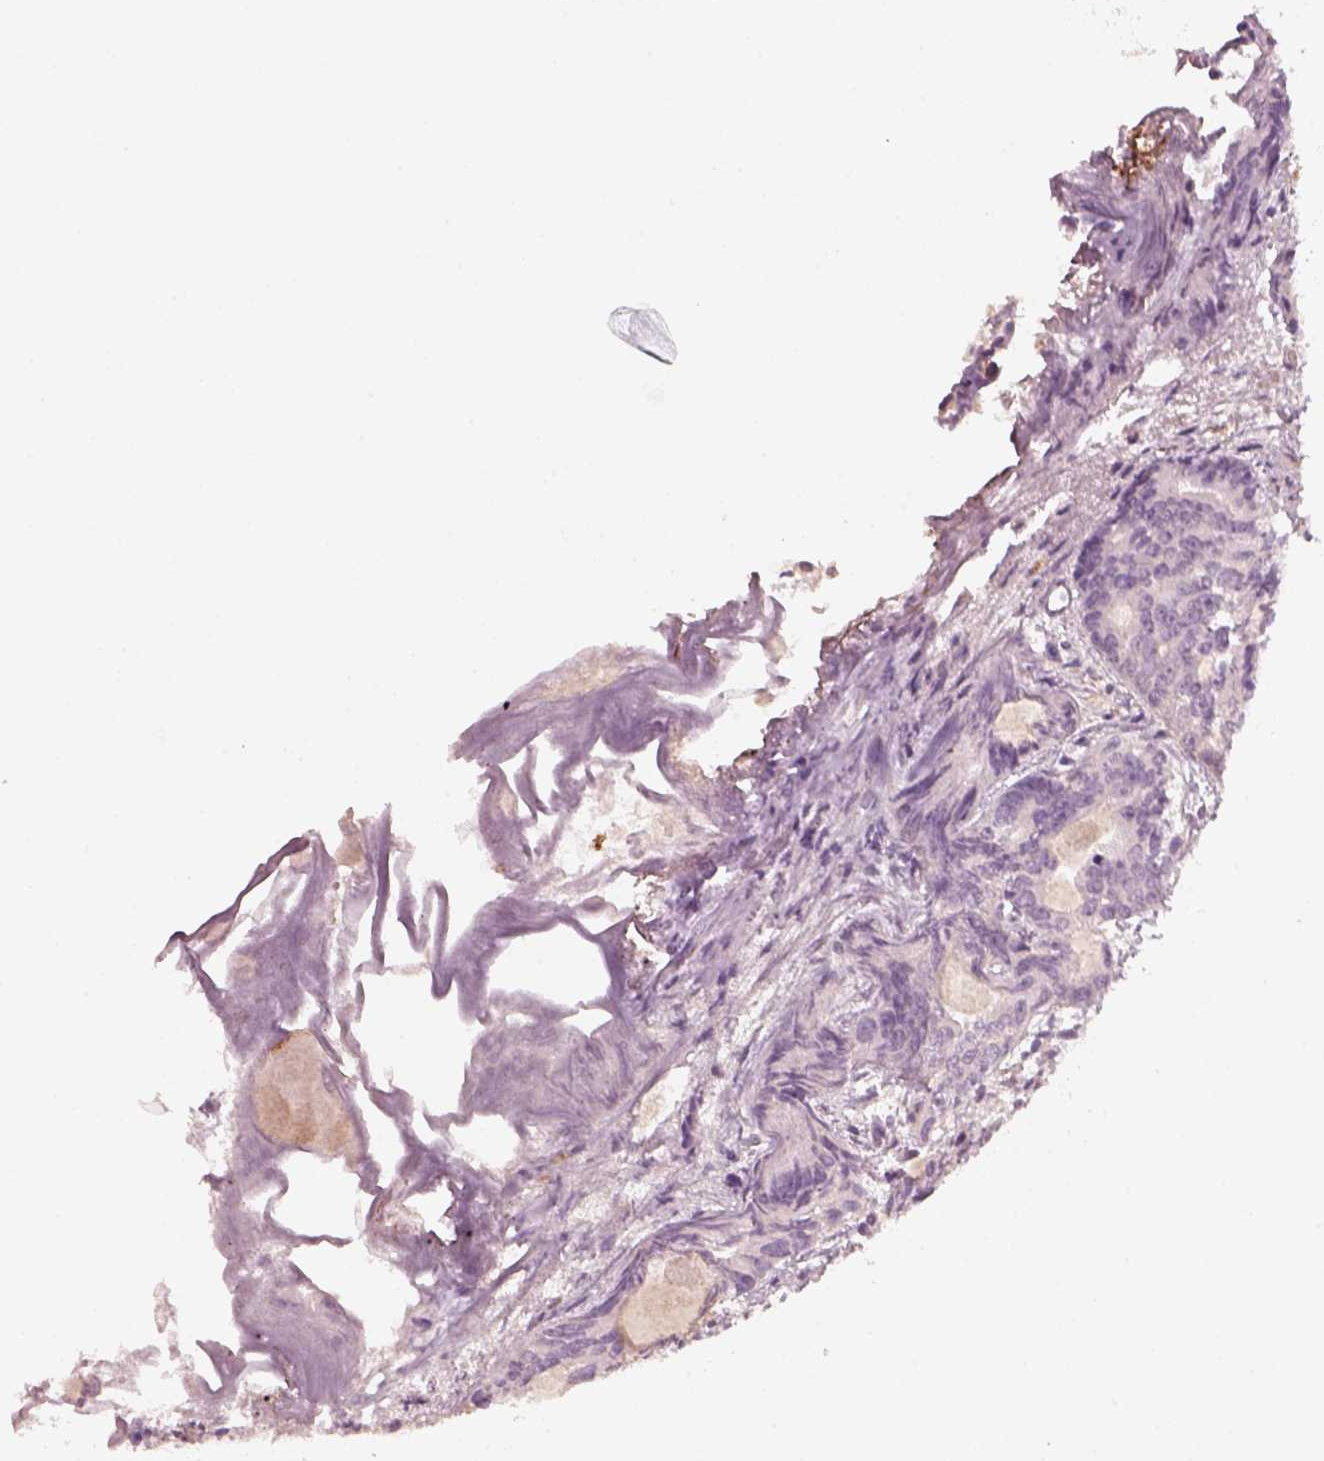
{"staining": {"intensity": "negative", "quantity": "none", "location": "none"}, "tissue": "prostate cancer", "cell_type": "Tumor cells", "image_type": "cancer", "snomed": [{"axis": "morphology", "description": "Adenocarcinoma, Medium grade"}, {"axis": "topography", "description": "Prostate"}], "caption": "A micrograph of prostate cancer stained for a protein displays no brown staining in tumor cells.", "gene": "LAMC2", "patient": {"sex": "male", "age": 74}}